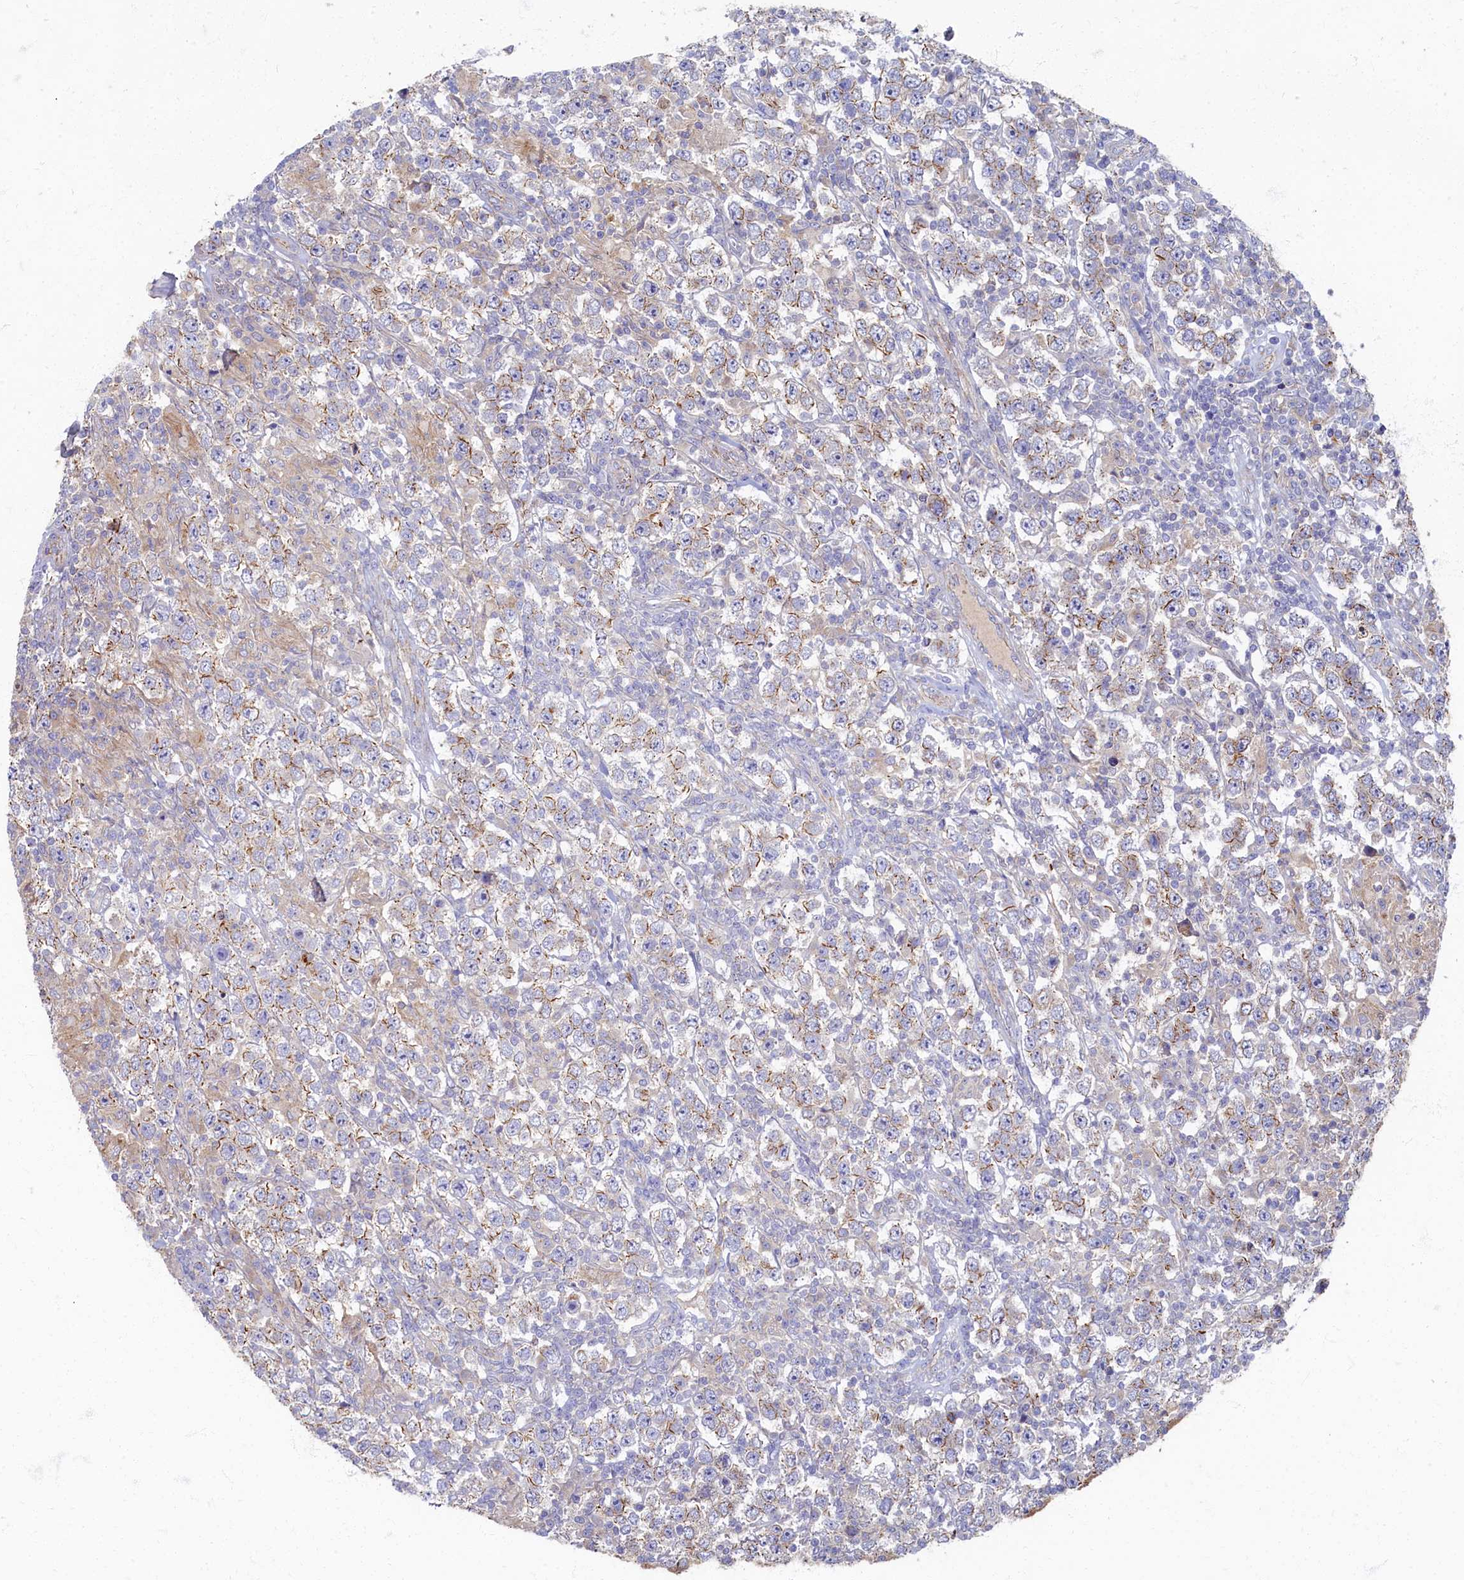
{"staining": {"intensity": "weak", "quantity": "25%-75%", "location": "cytoplasmic/membranous"}, "tissue": "testis cancer", "cell_type": "Tumor cells", "image_type": "cancer", "snomed": [{"axis": "morphology", "description": "Normal tissue, NOS"}, {"axis": "morphology", "description": "Urothelial carcinoma, High grade"}, {"axis": "morphology", "description": "Seminoma, NOS"}, {"axis": "morphology", "description": "Carcinoma, Embryonal, NOS"}, {"axis": "topography", "description": "Urinary bladder"}, {"axis": "topography", "description": "Testis"}], "caption": "Immunohistochemical staining of high-grade urothelial carcinoma (testis) displays low levels of weak cytoplasmic/membranous protein expression in approximately 25%-75% of tumor cells. (IHC, brightfield microscopy, high magnification).", "gene": "PSMG2", "patient": {"sex": "male", "age": 41}}